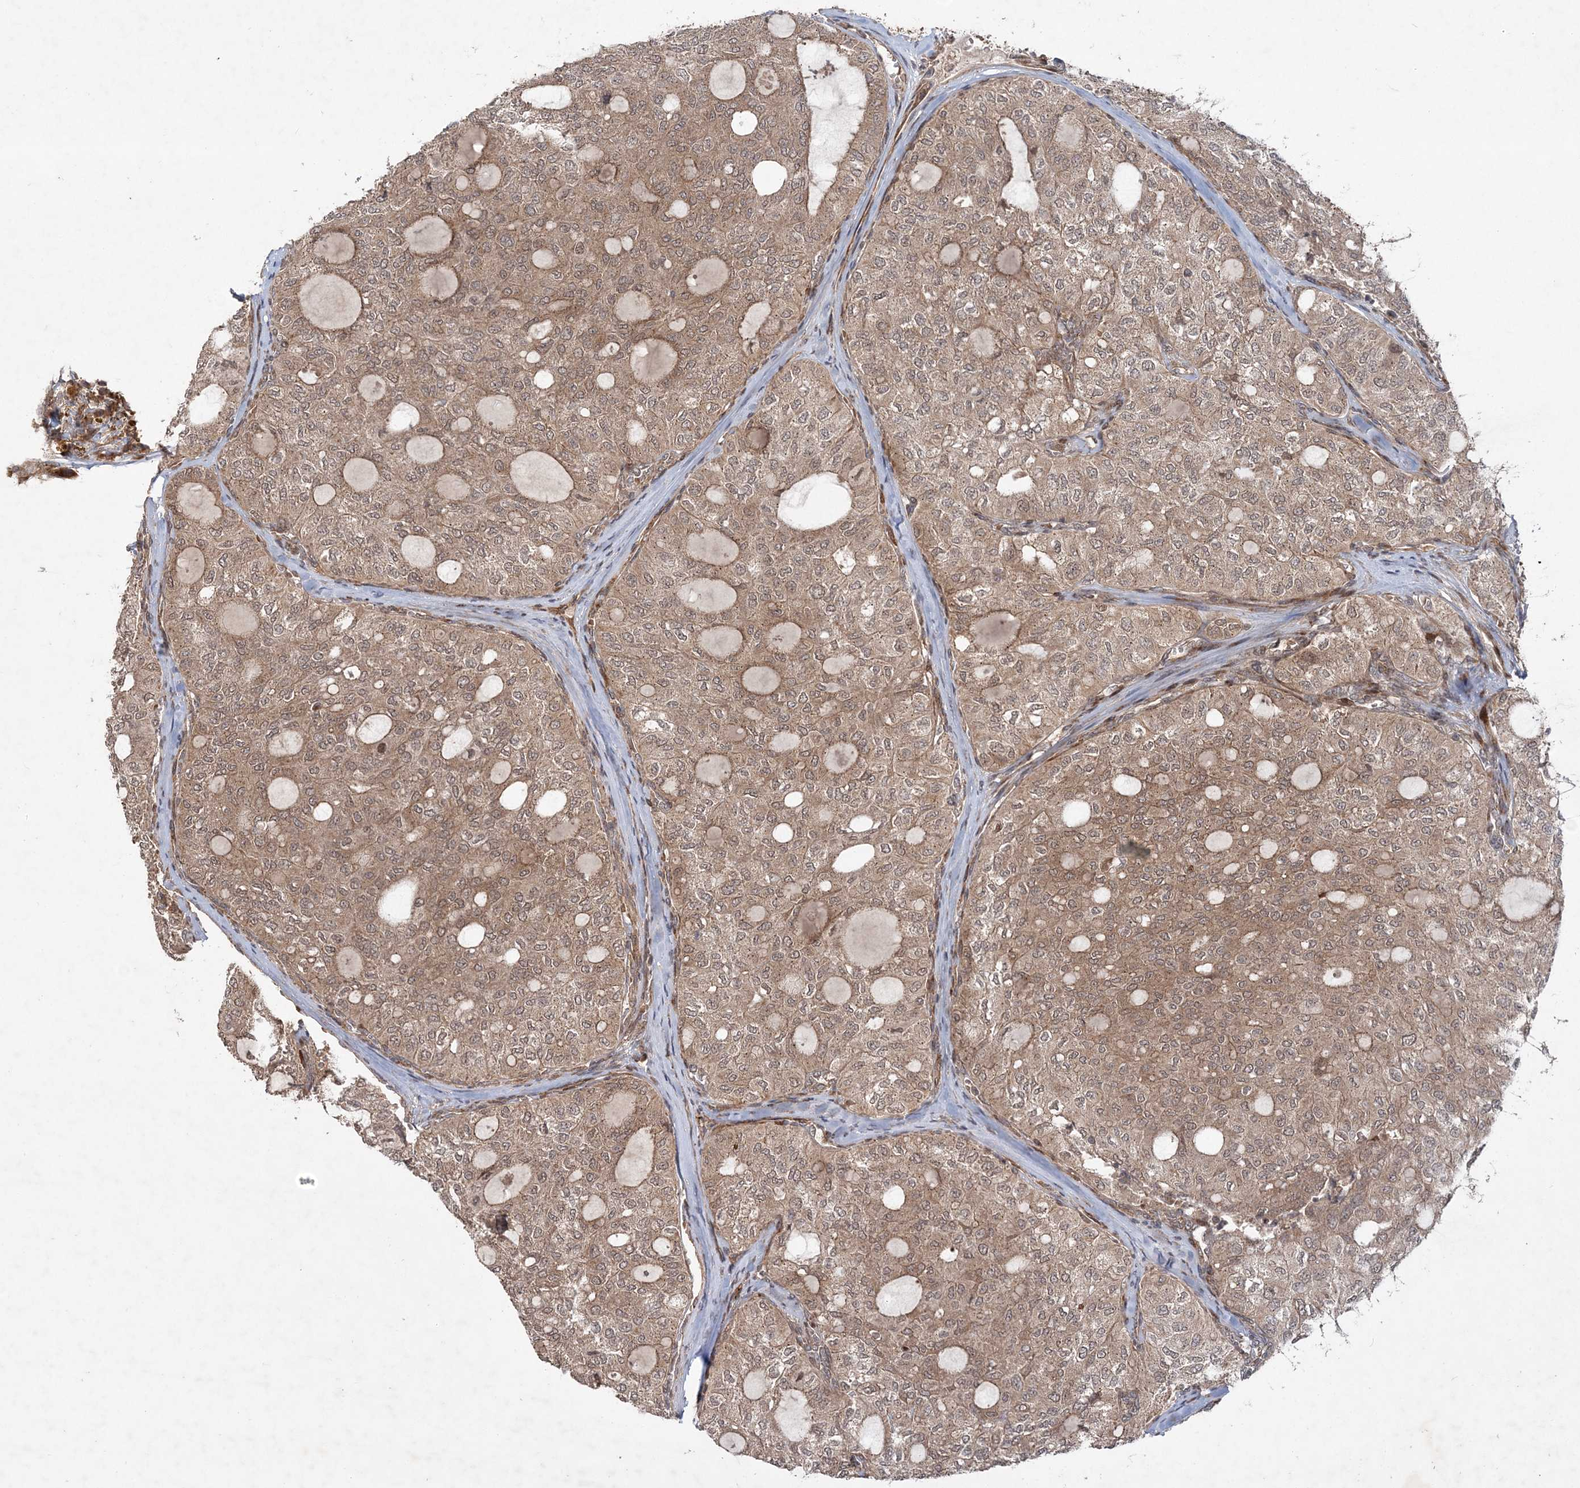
{"staining": {"intensity": "weak", "quantity": ">75%", "location": "cytoplasmic/membranous"}, "tissue": "thyroid cancer", "cell_type": "Tumor cells", "image_type": "cancer", "snomed": [{"axis": "morphology", "description": "Follicular adenoma carcinoma, NOS"}, {"axis": "topography", "description": "Thyroid gland"}], "caption": "Immunohistochemistry staining of follicular adenoma carcinoma (thyroid), which reveals low levels of weak cytoplasmic/membranous staining in about >75% of tumor cells indicating weak cytoplasmic/membranous protein positivity. The staining was performed using DAB (3,3'-diaminobenzidine) (brown) for protein detection and nuclei were counterstained in hematoxylin (blue).", "gene": "UBTD2", "patient": {"sex": "male", "age": 75}}